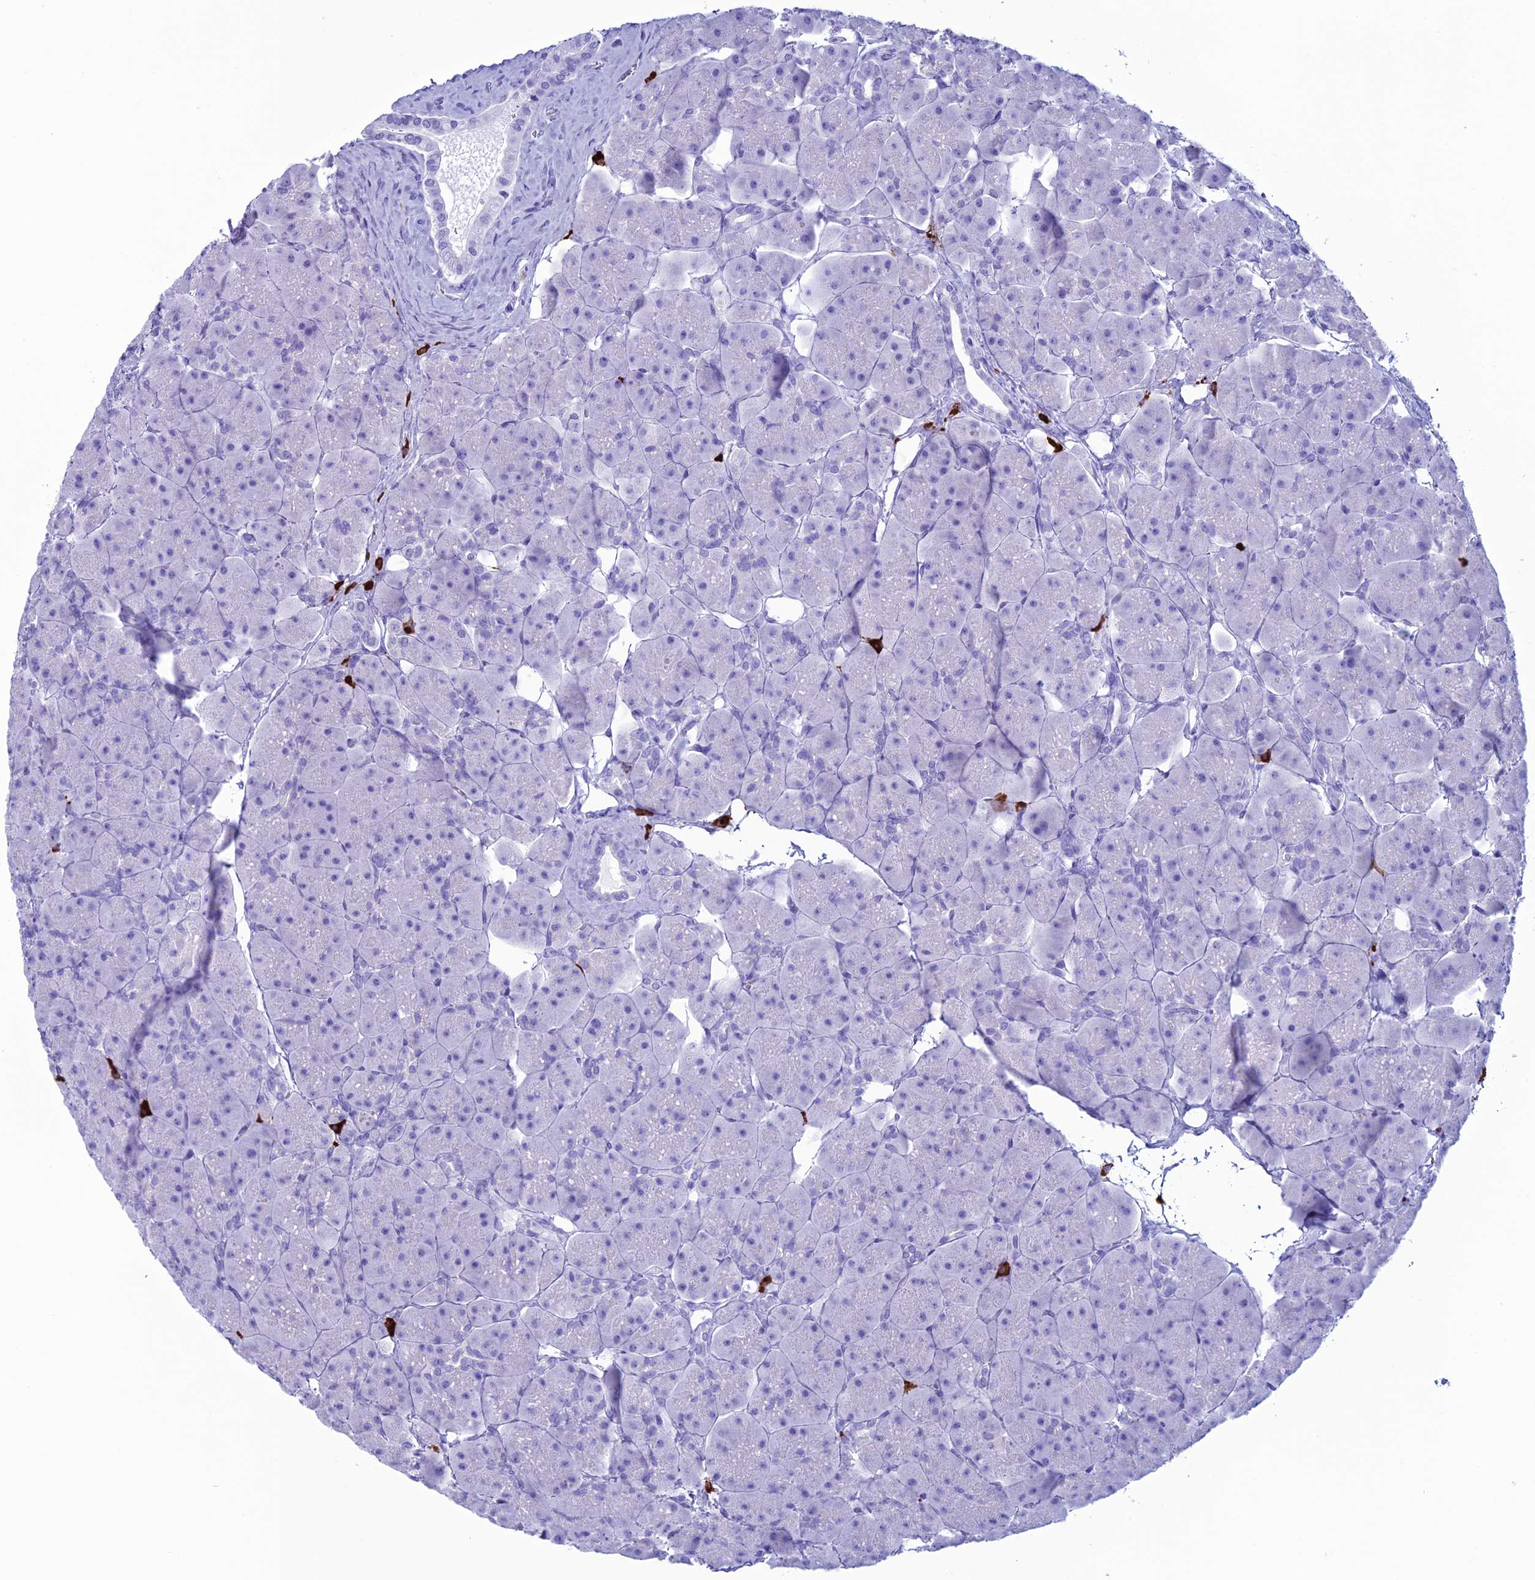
{"staining": {"intensity": "negative", "quantity": "none", "location": "none"}, "tissue": "pancreas", "cell_type": "Exocrine glandular cells", "image_type": "normal", "snomed": [{"axis": "morphology", "description": "Normal tissue, NOS"}, {"axis": "topography", "description": "Pancreas"}], "caption": "This photomicrograph is of normal pancreas stained with IHC to label a protein in brown with the nuclei are counter-stained blue. There is no staining in exocrine glandular cells. (Brightfield microscopy of DAB IHC at high magnification).", "gene": "MZB1", "patient": {"sex": "male", "age": 66}}